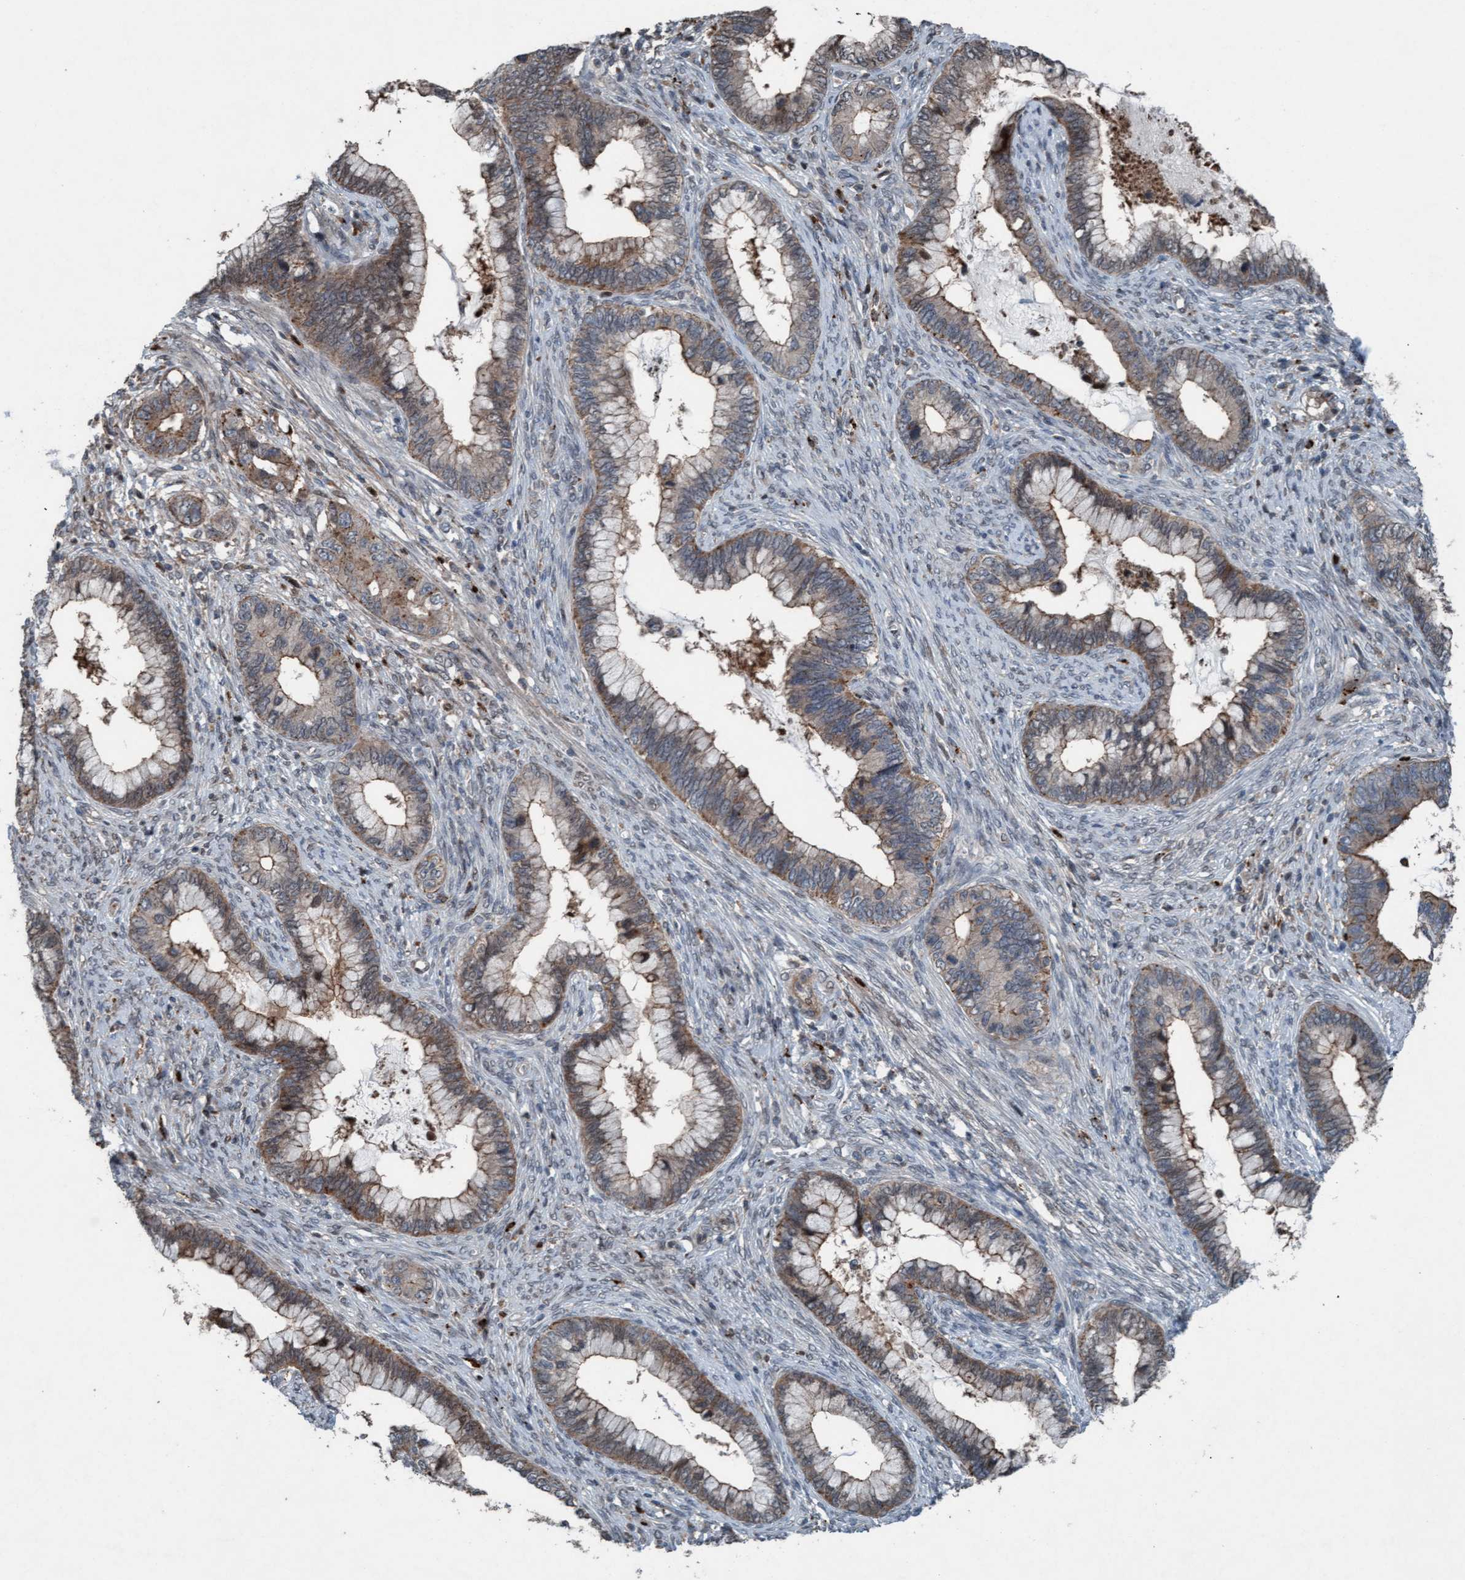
{"staining": {"intensity": "weak", "quantity": ">75%", "location": "cytoplasmic/membranous"}, "tissue": "cervical cancer", "cell_type": "Tumor cells", "image_type": "cancer", "snomed": [{"axis": "morphology", "description": "Adenocarcinoma, NOS"}, {"axis": "topography", "description": "Cervix"}], "caption": "Protein staining of cervical adenocarcinoma tissue reveals weak cytoplasmic/membranous expression in approximately >75% of tumor cells.", "gene": "PLXNB2", "patient": {"sex": "female", "age": 44}}